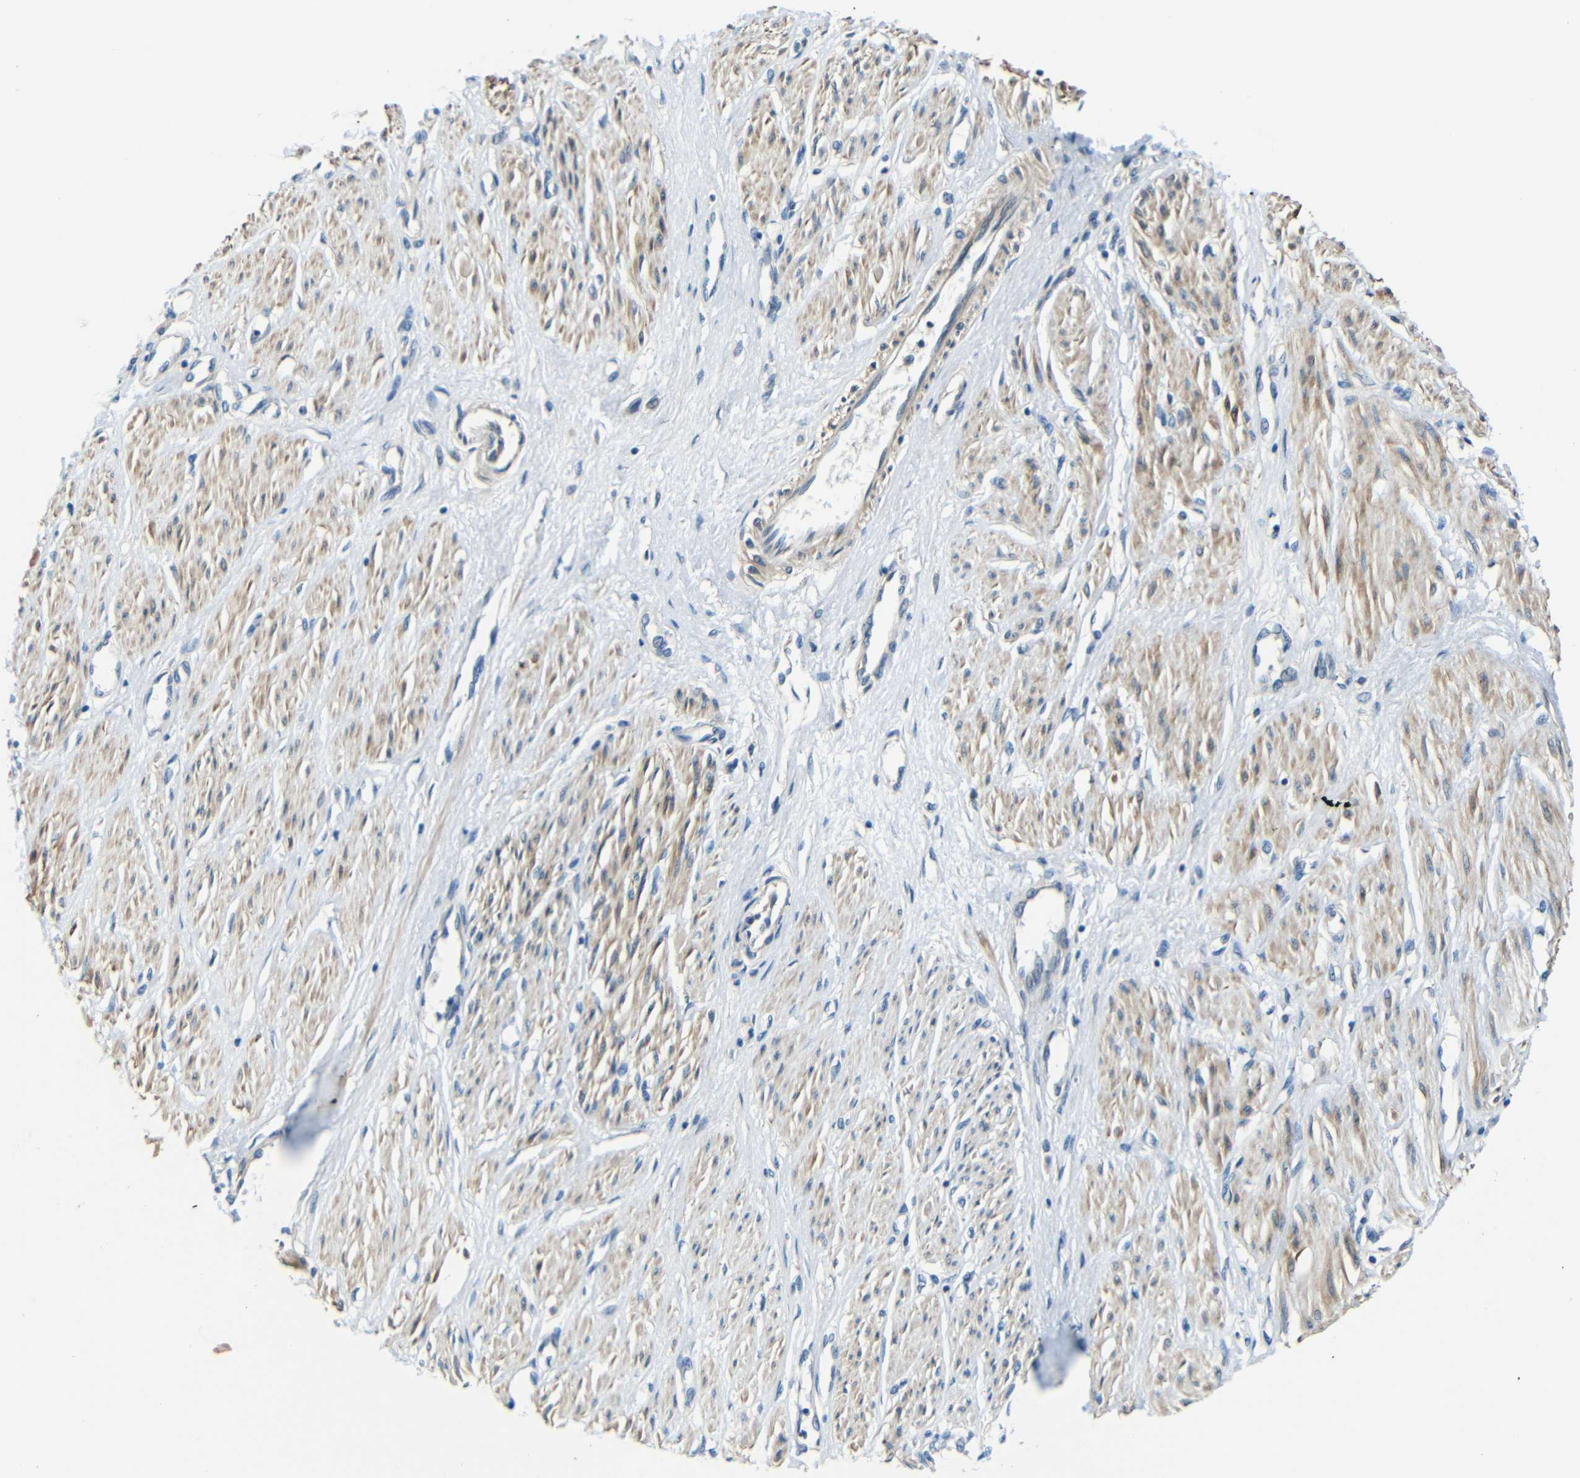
{"staining": {"intensity": "weak", "quantity": "25%-75%", "location": "cytoplasmic/membranous"}, "tissue": "smooth muscle", "cell_type": "Smooth muscle cells", "image_type": "normal", "snomed": [{"axis": "morphology", "description": "Normal tissue, NOS"}, {"axis": "topography", "description": "Smooth muscle"}, {"axis": "topography", "description": "Uterus"}], "caption": "A high-resolution photomicrograph shows immunohistochemistry (IHC) staining of benign smooth muscle, which exhibits weak cytoplasmic/membranous positivity in approximately 25%-75% of smooth muscle cells. (DAB IHC with brightfield microscopy, high magnification).", "gene": "FNDC3A", "patient": {"sex": "female", "age": 39}}